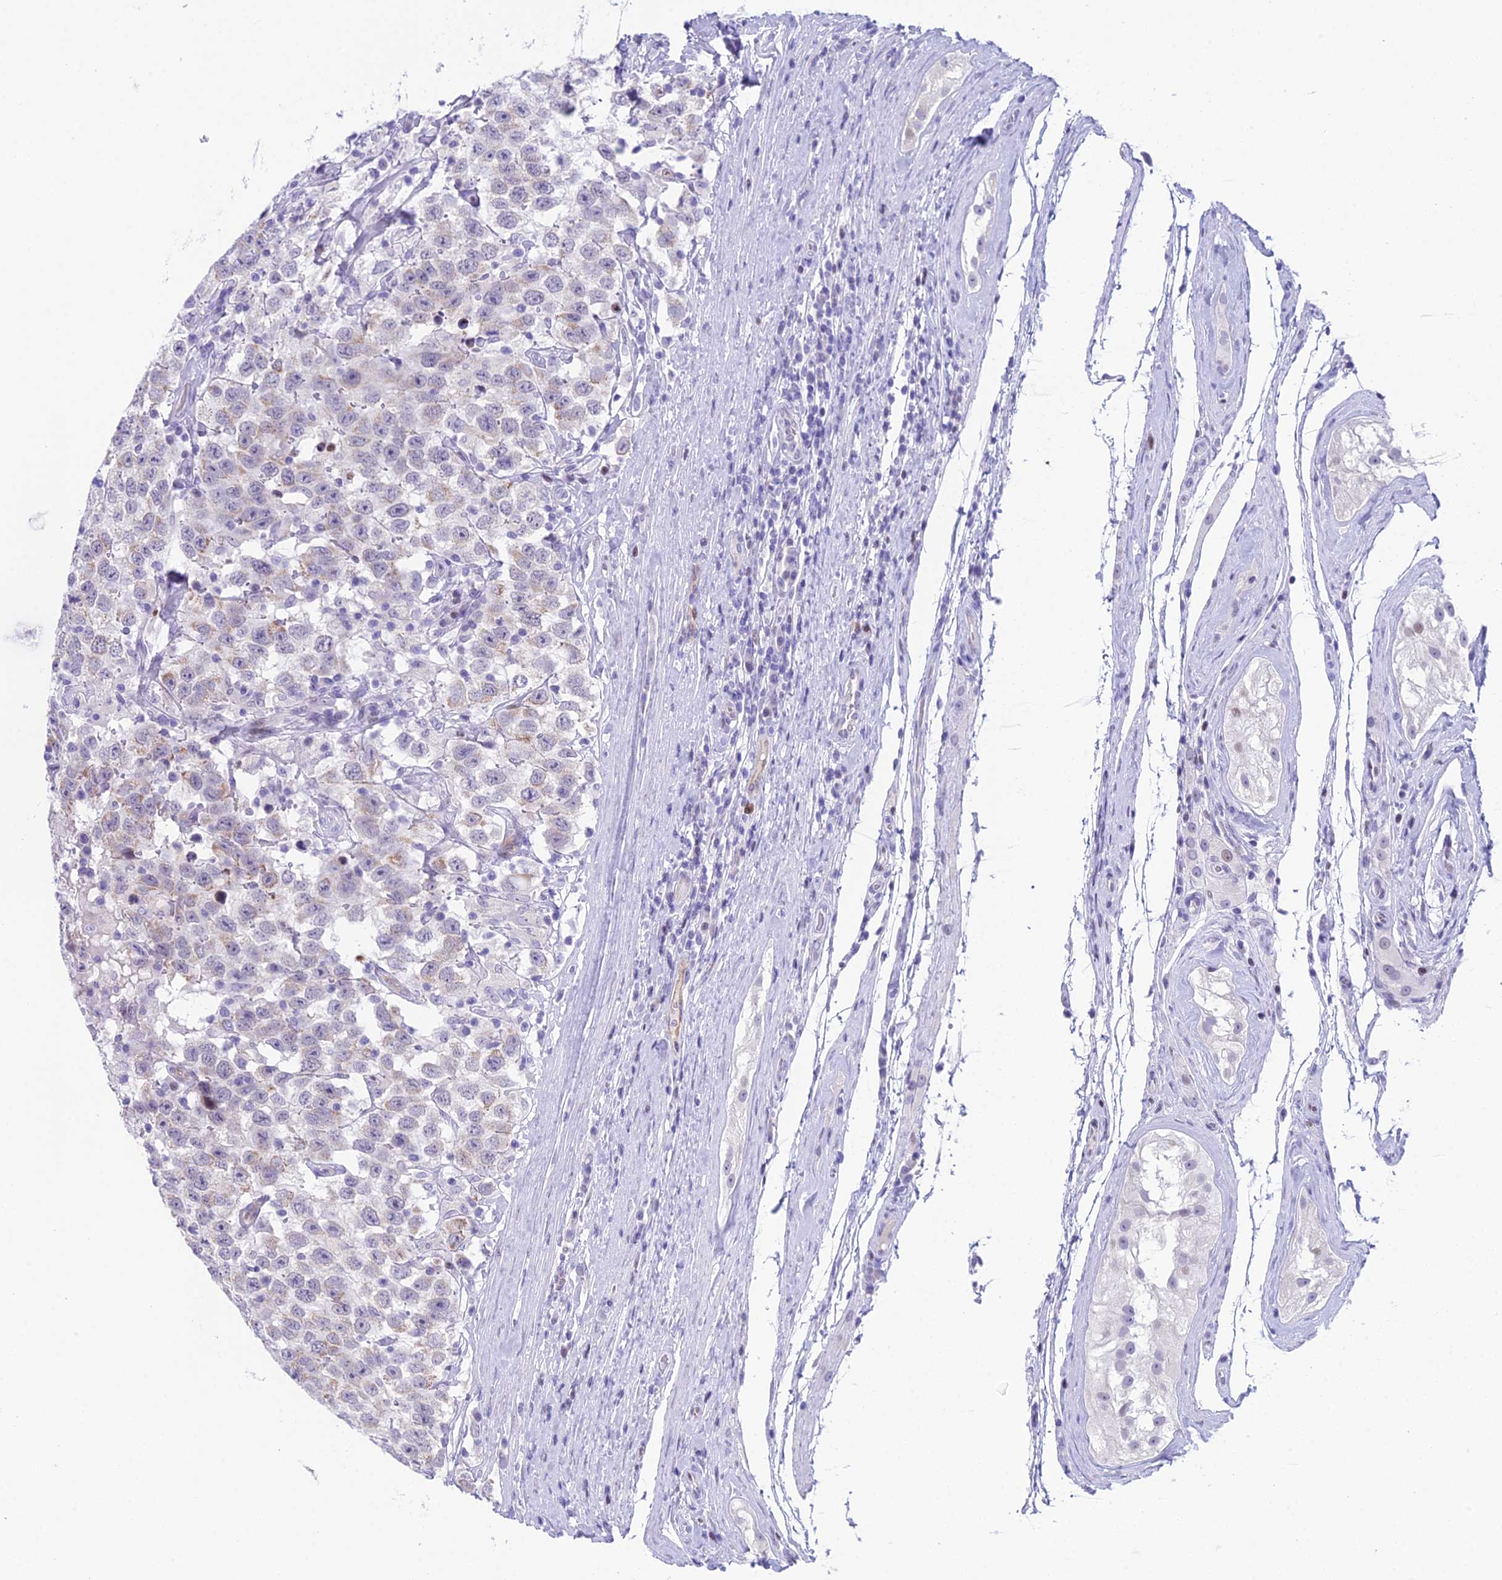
{"staining": {"intensity": "moderate", "quantity": "<25%", "location": "cytoplasmic/membranous"}, "tissue": "testis cancer", "cell_type": "Tumor cells", "image_type": "cancer", "snomed": [{"axis": "morphology", "description": "Seminoma, NOS"}, {"axis": "topography", "description": "Testis"}], "caption": "A brown stain shows moderate cytoplasmic/membranous expression of a protein in testis seminoma tumor cells. The protein of interest is stained brown, and the nuclei are stained in blue (DAB IHC with brightfield microscopy, high magnification).", "gene": "CC2D2A", "patient": {"sex": "male", "age": 41}}